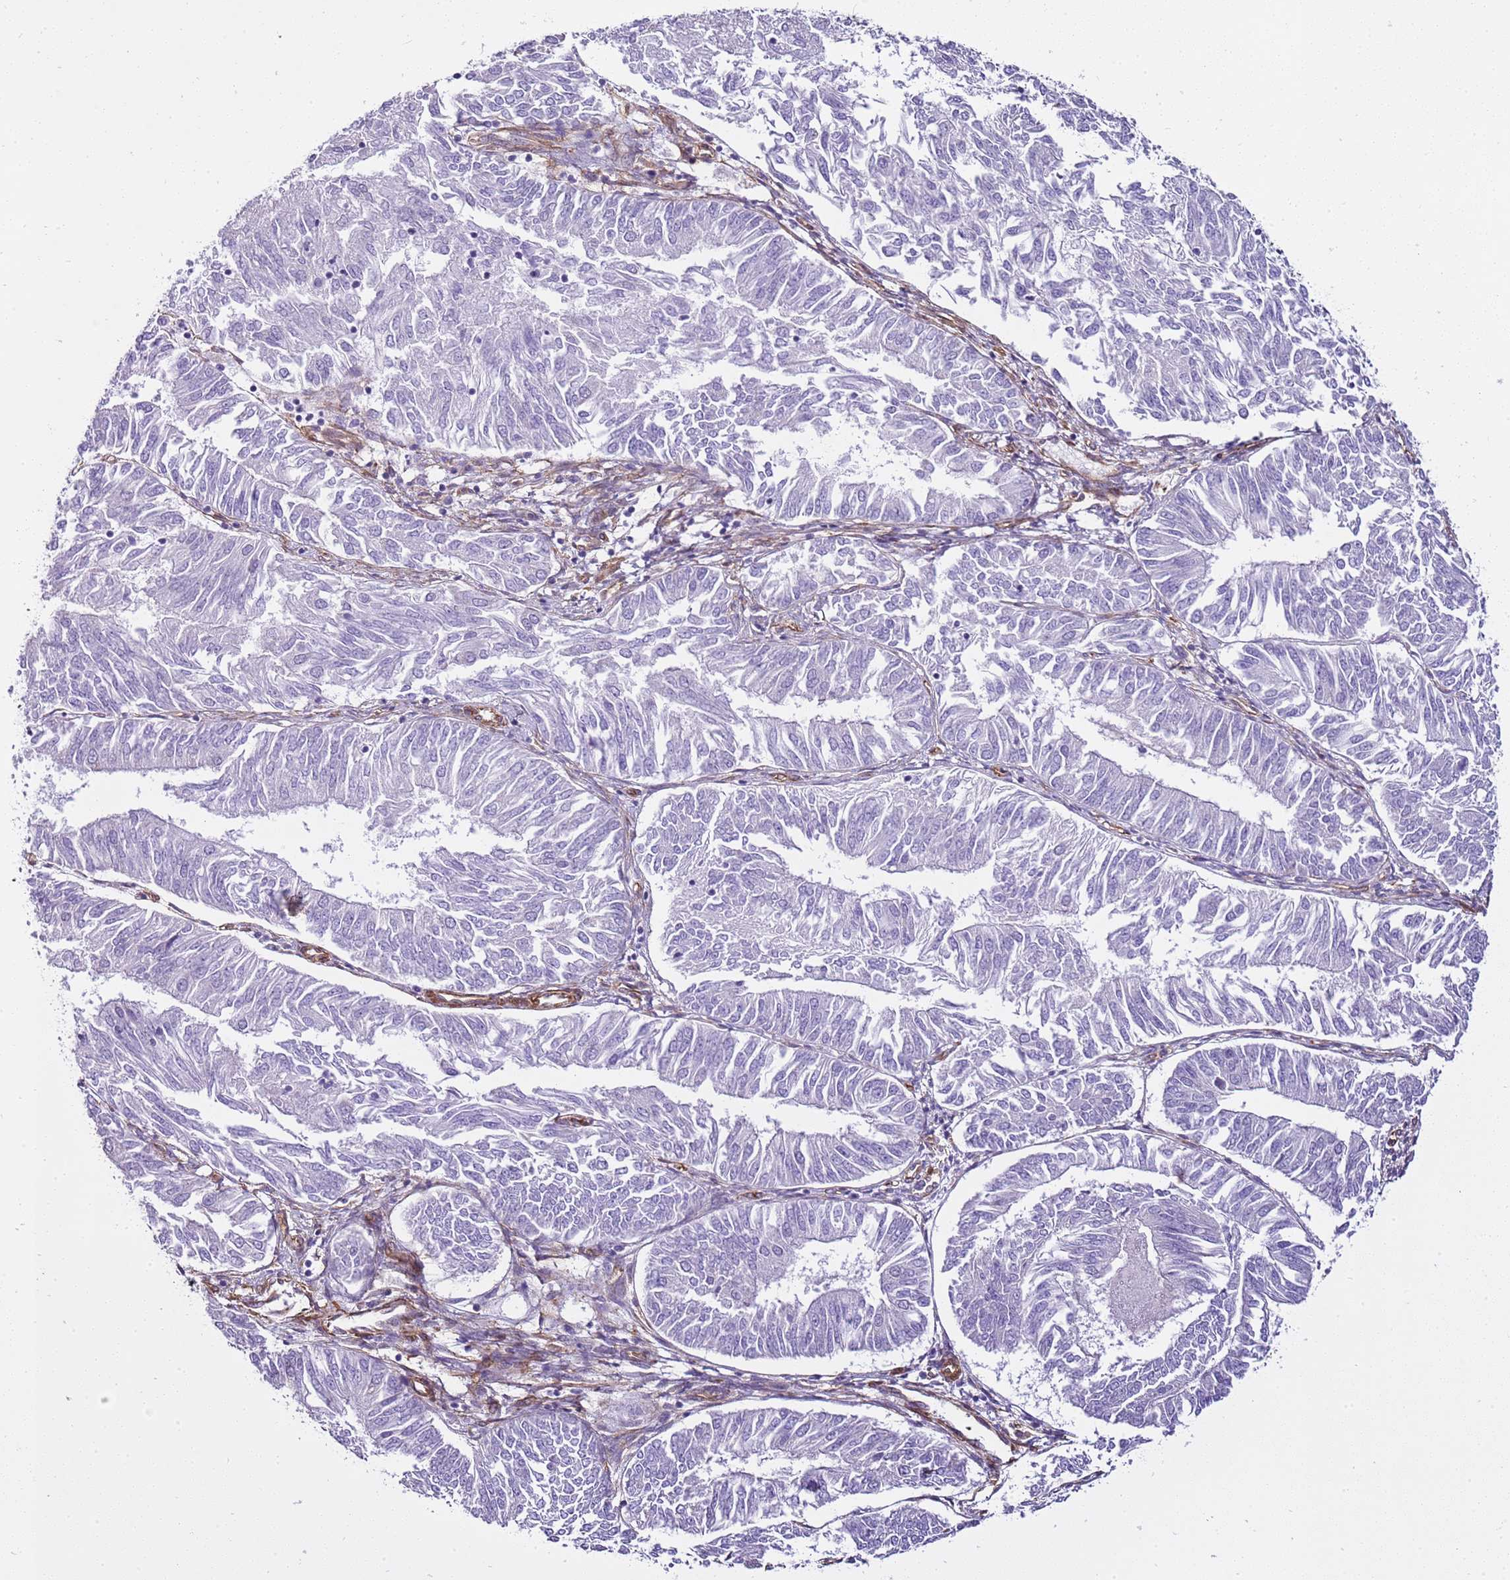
{"staining": {"intensity": "negative", "quantity": "none", "location": "none"}, "tissue": "endometrial cancer", "cell_type": "Tumor cells", "image_type": "cancer", "snomed": [{"axis": "morphology", "description": "Adenocarcinoma, NOS"}, {"axis": "topography", "description": "Endometrium"}], "caption": "Immunohistochemical staining of human endometrial adenocarcinoma reveals no significant positivity in tumor cells.", "gene": "CTDSPL", "patient": {"sex": "female", "age": 58}}